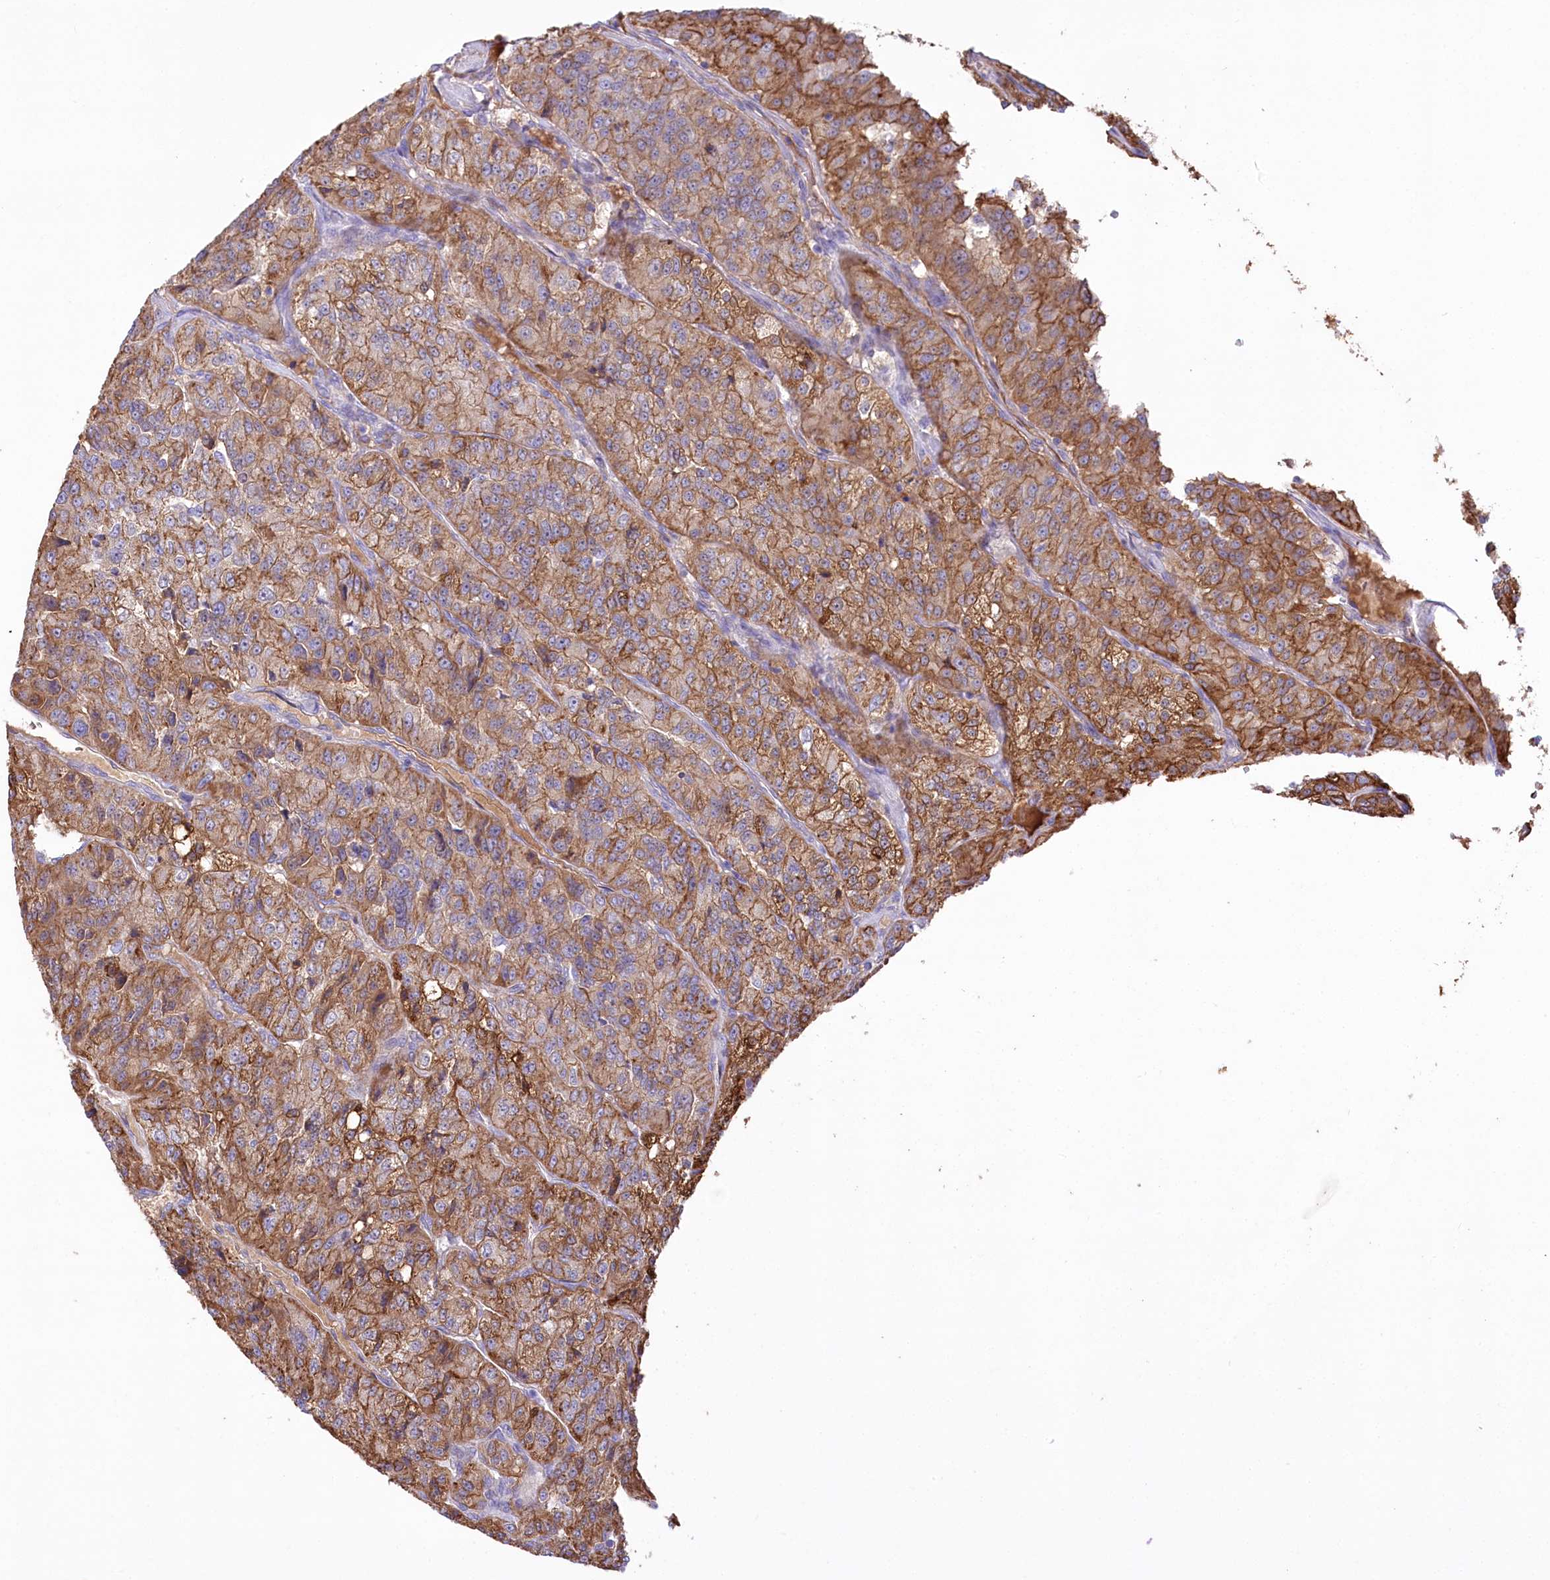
{"staining": {"intensity": "moderate", "quantity": ">75%", "location": "cytoplasmic/membranous"}, "tissue": "renal cancer", "cell_type": "Tumor cells", "image_type": "cancer", "snomed": [{"axis": "morphology", "description": "Adenocarcinoma, NOS"}, {"axis": "topography", "description": "Kidney"}], "caption": "A brown stain labels moderate cytoplasmic/membranous staining of a protein in adenocarcinoma (renal) tumor cells. The protein is shown in brown color, while the nuclei are stained blue.", "gene": "CEP164", "patient": {"sex": "female", "age": 63}}